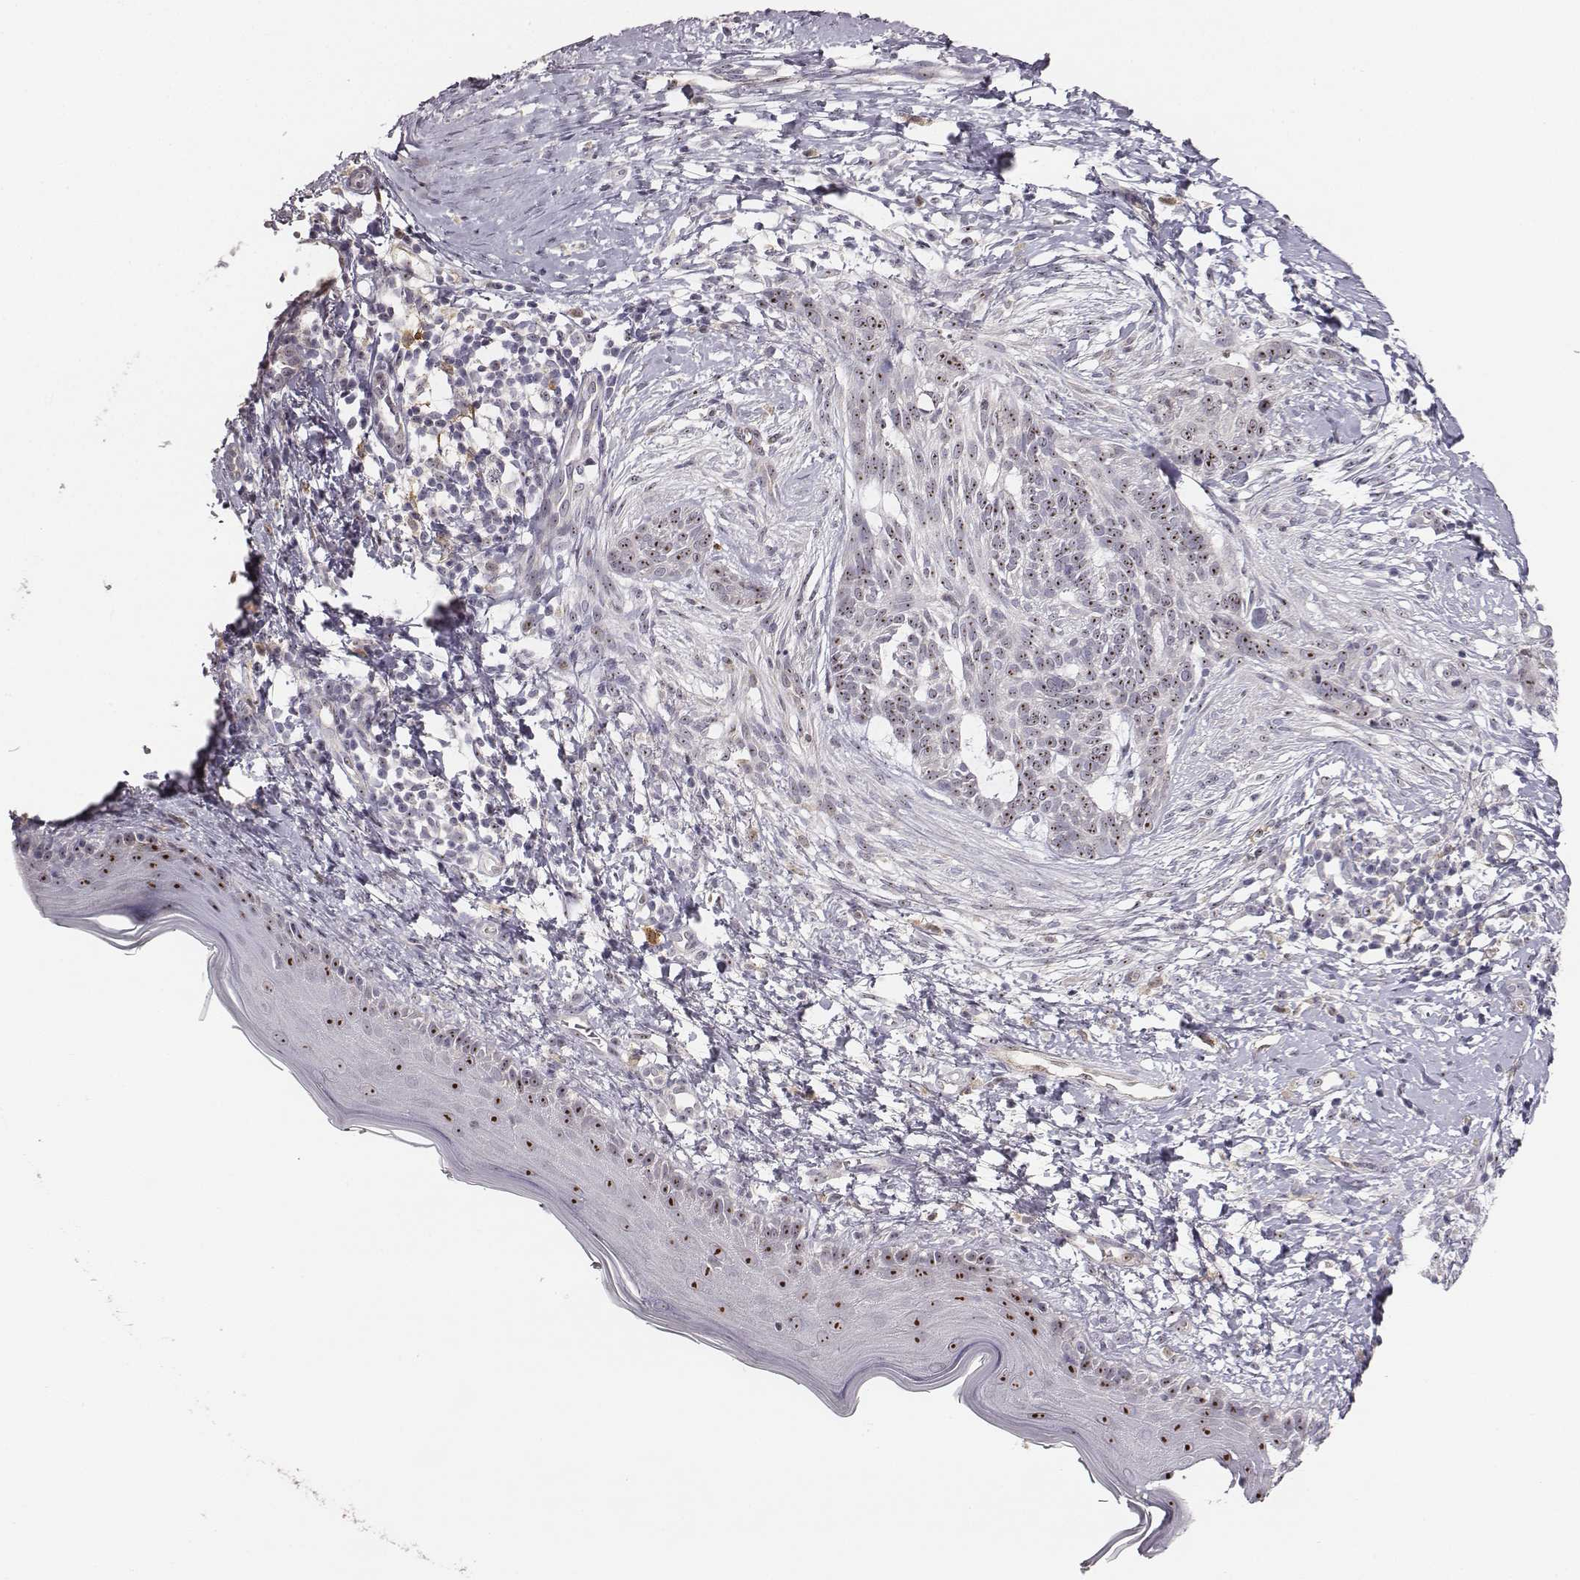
{"staining": {"intensity": "strong", "quantity": ">75%", "location": "nuclear"}, "tissue": "skin cancer", "cell_type": "Tumor cells", "image_type": "cancer", "snomed": [{"axis": "morphology", "description": "Normal tissue, NOS"}, {"axis": "morphology", "description": "Basal cell carcinoma"}, {"axis": "topography", "description": "Skin"}], "caption": "Skin basal cell carcinoma stained for a protein (brown) demonstrates strong nuclear positive expression in about >75% of tumor cells.", "gene": "NIFK", "patient": {"sex": "male", "age": 84}}